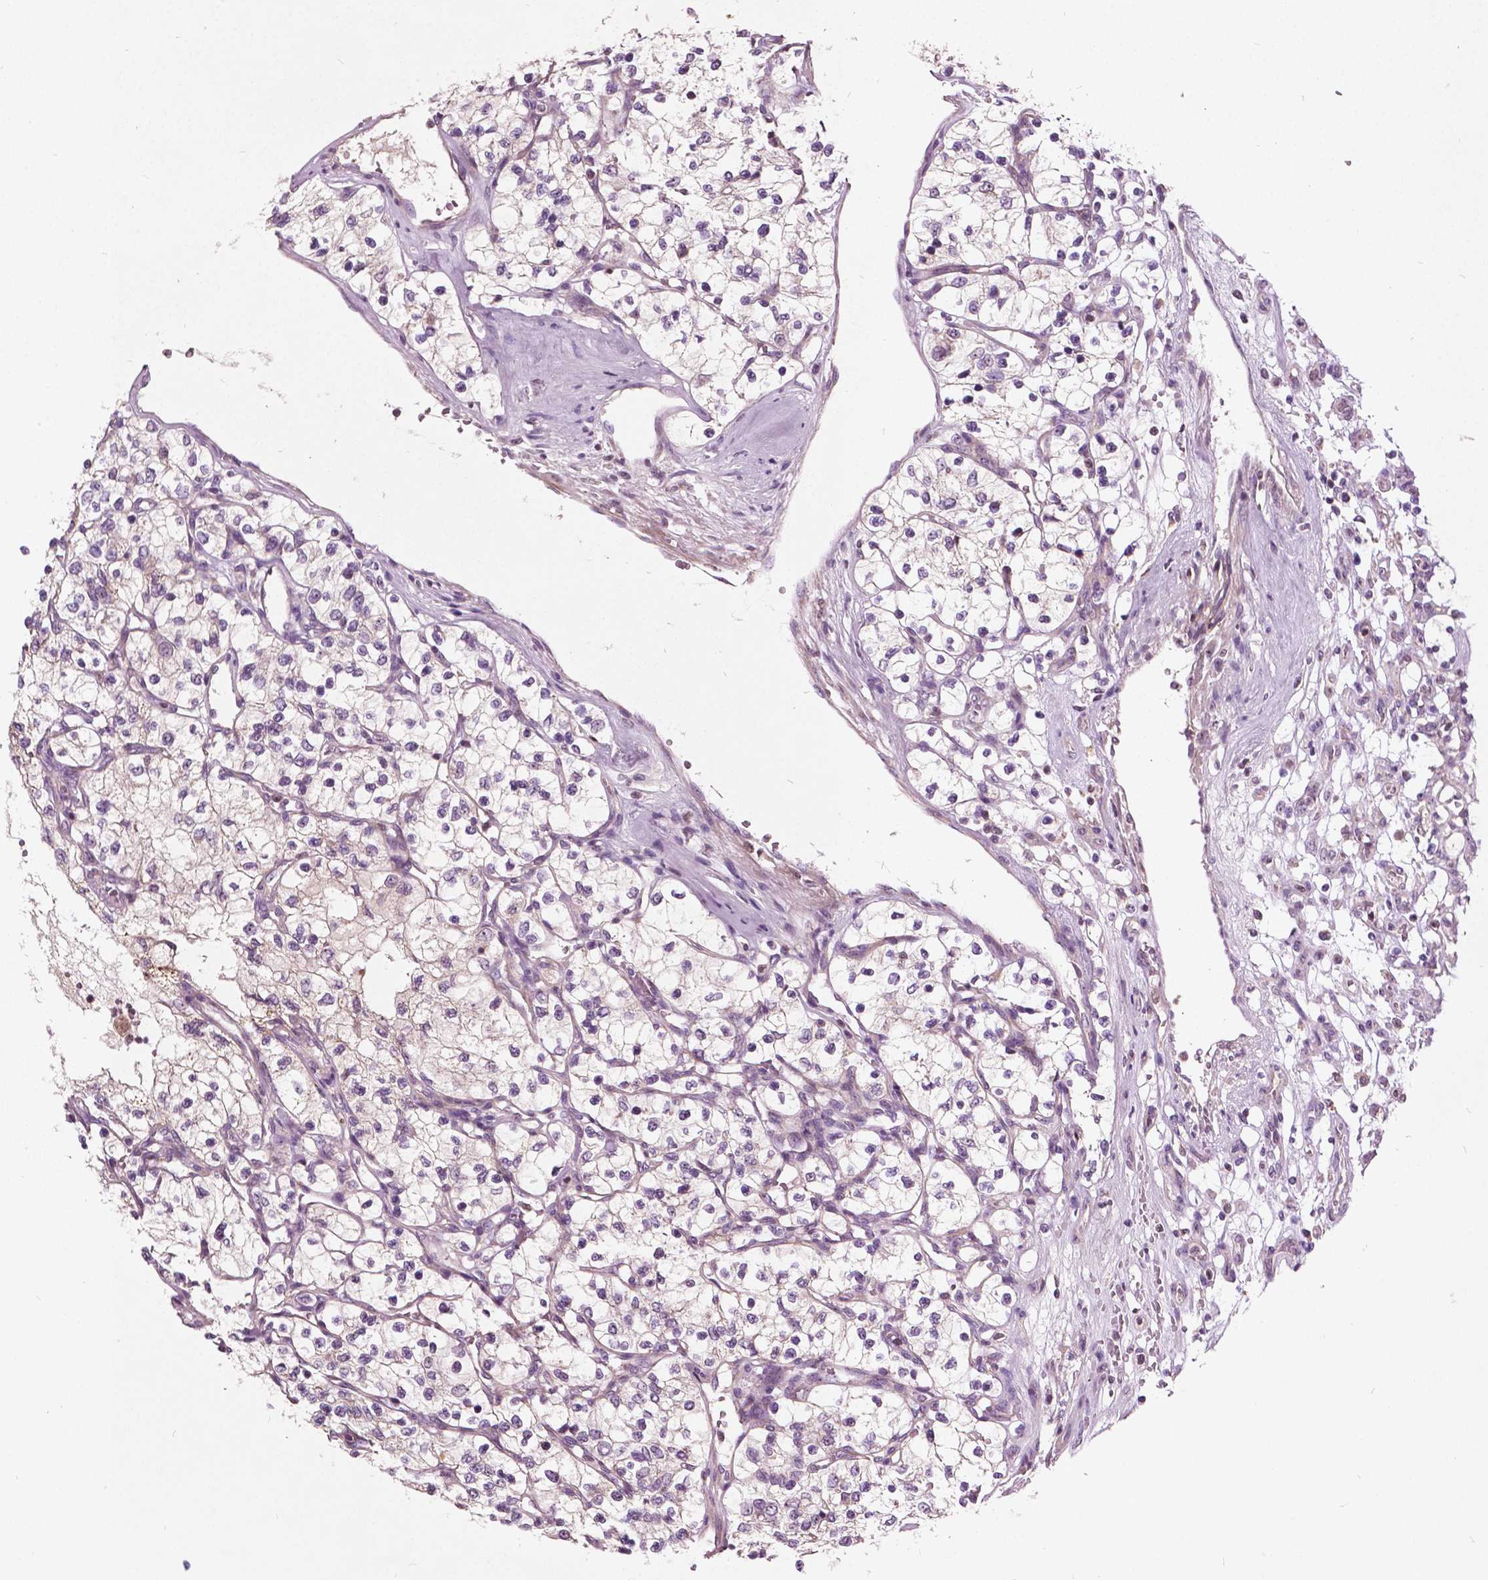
{"staining": {"intensity": "weak", "quantity": "<25%", "location": "cytoplasmic/membranous"}, "tissue": "renal cancer", "cell_type": "Tumor cells", "image_type": "cancer", "snomed": [{"axis": "morphology", "description": "Adenocarcinoma, NOS"}, {"axis": "topography", "description": "Kidney"}], "caption": "High magnification brightfield microscopy of renal adenocarcinoma stained with DAB (3,3'-diaminobenzidine) (brown) and counterstained with hematoxylin (blue): tumor cells show no significant expression.", "gene": "ODF3L2", "patient": {"sex": "female", "age": 69}}